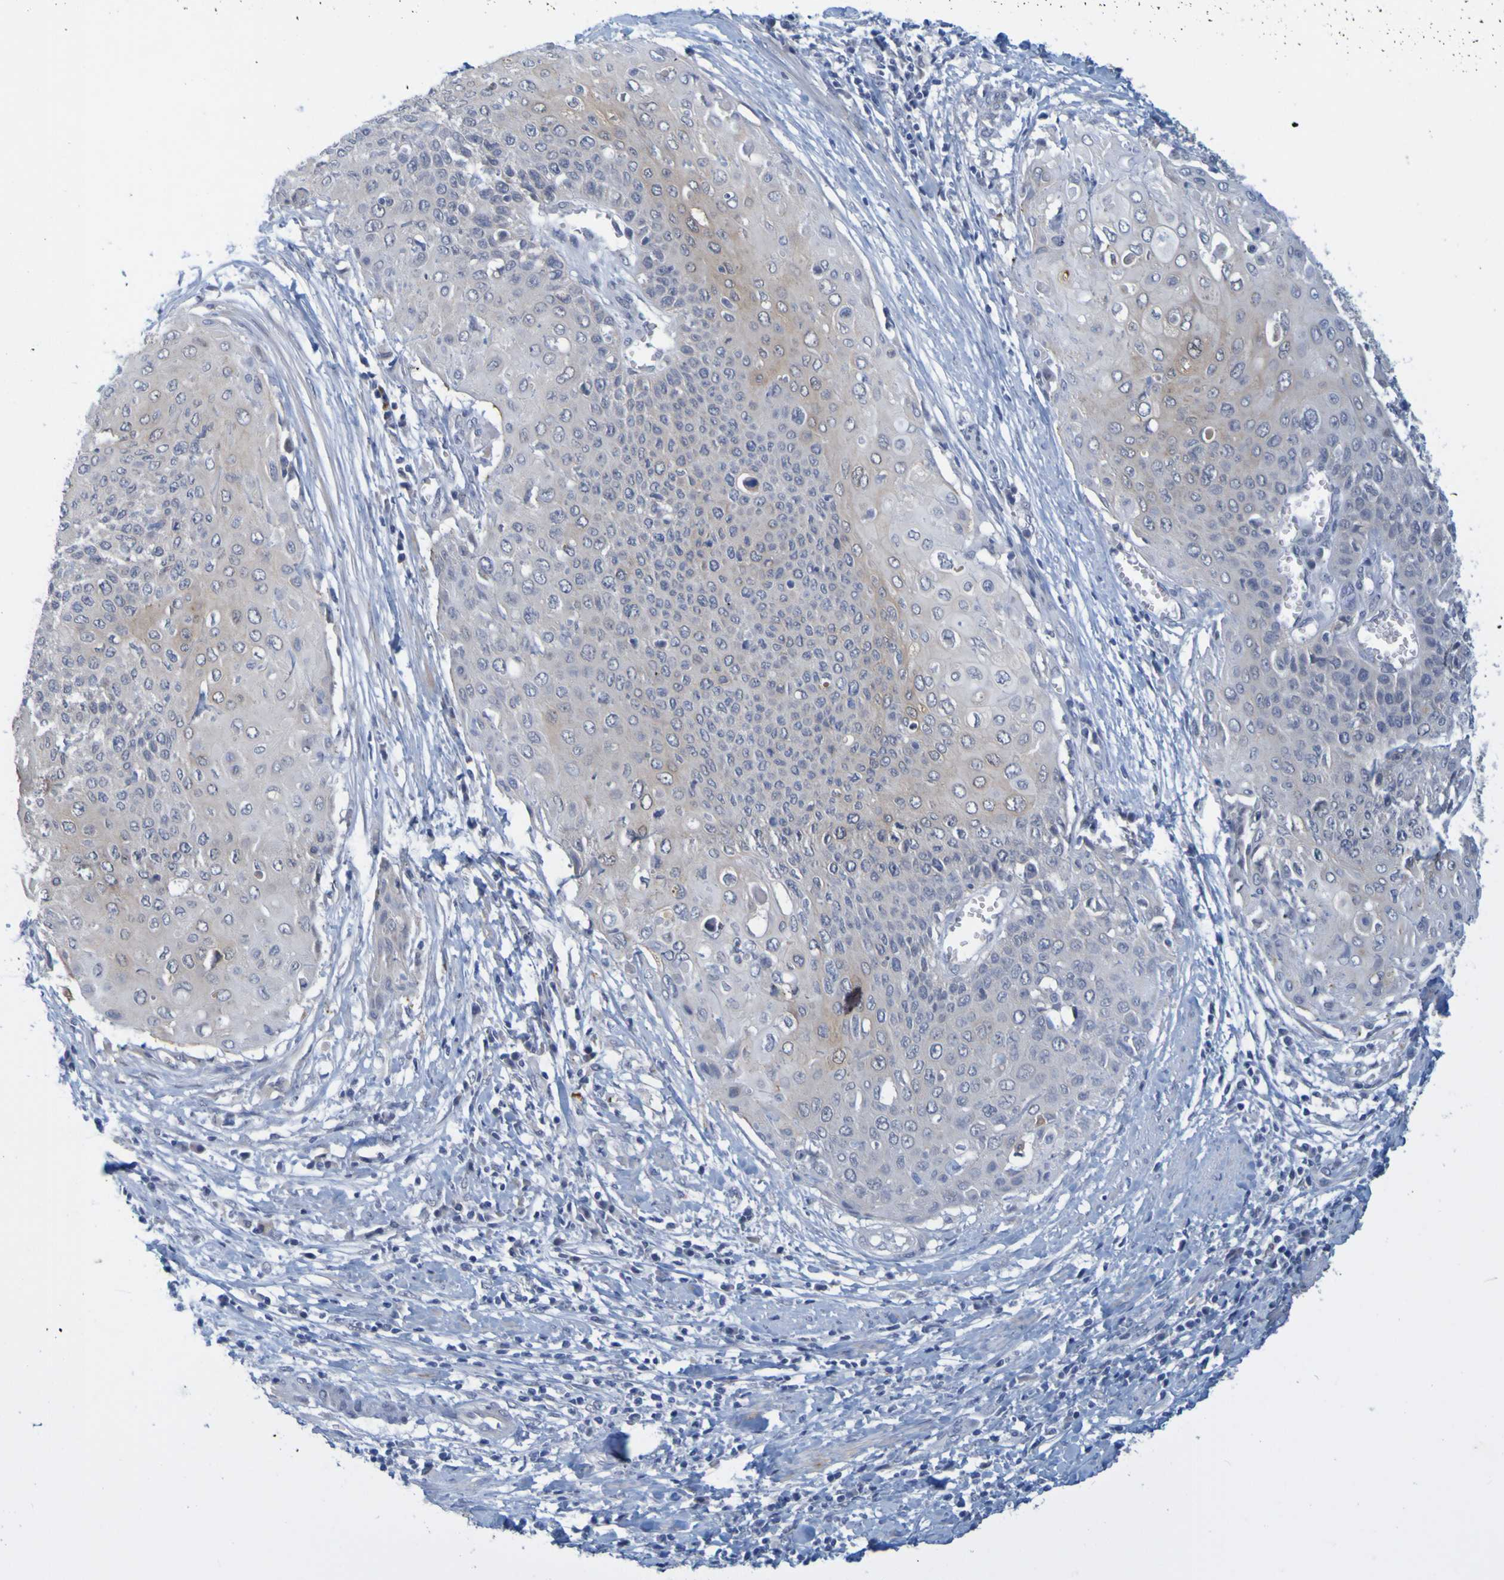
{"staining": {"intensity": "negative", "quantity": "none", "location": "none"}, "tissue": "cervical cancer", "cell_type": "Tumor cells", "image_type": "cancer", "snomed": [{"axis": "morphology", "description": "Squamous cell carcinoma, NOS"}, {"axis": "topography", "description": "Cervix"}], "caption": "High power microscopy photomicrograph of an IHC image of cervical squamous cell carcinoma, revealing no significant expression in tumor cells.", "gene": "ENDOU", "patient": {"sex": "female", "age": 39}}